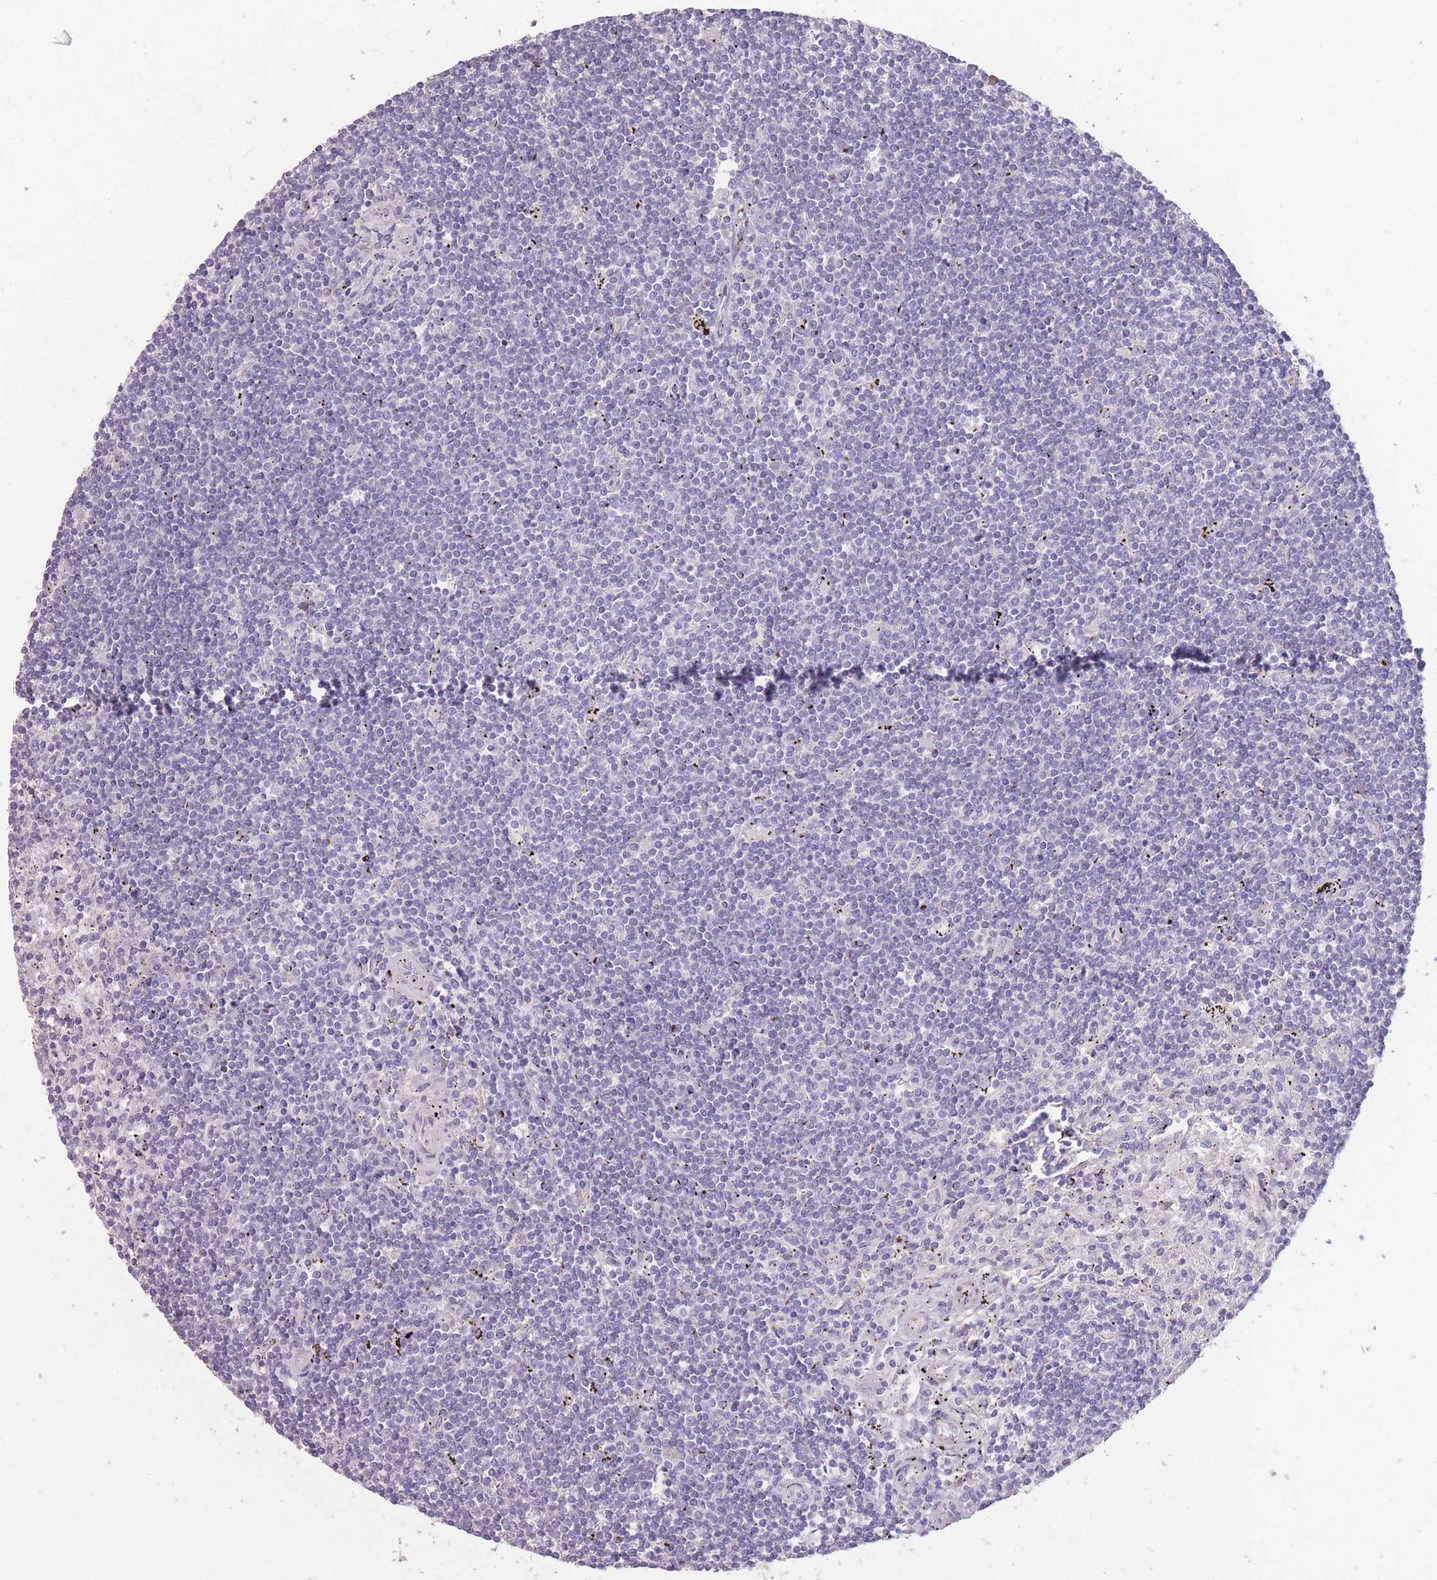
{"staining": {"intensity": "negative", "quantity": "none", "location": "none"}, "tissue": "lymphoma", "cell_type": "Tumor cells", "image_type": "cancer", "snomed": [{"axis": "morphology", "description": "Malignant lymphoma, non-Hodgkin's type, Low grade"}, {"axis": "topography", "description": "Spleen"}], "caption": "High magnification brightfield microscopy of low-grade malignant lymphoma, non-Hodgkin's type stained with DAB (brown) and counterstained with hematoxylin (blue): tumor cells show no significant expression. (DAB (3,3'-diaminobenzidine) IHC with hematoxylin counter stain).", "gene": "RSPH10B", "patient": {"sex": "male", "age": 76}}